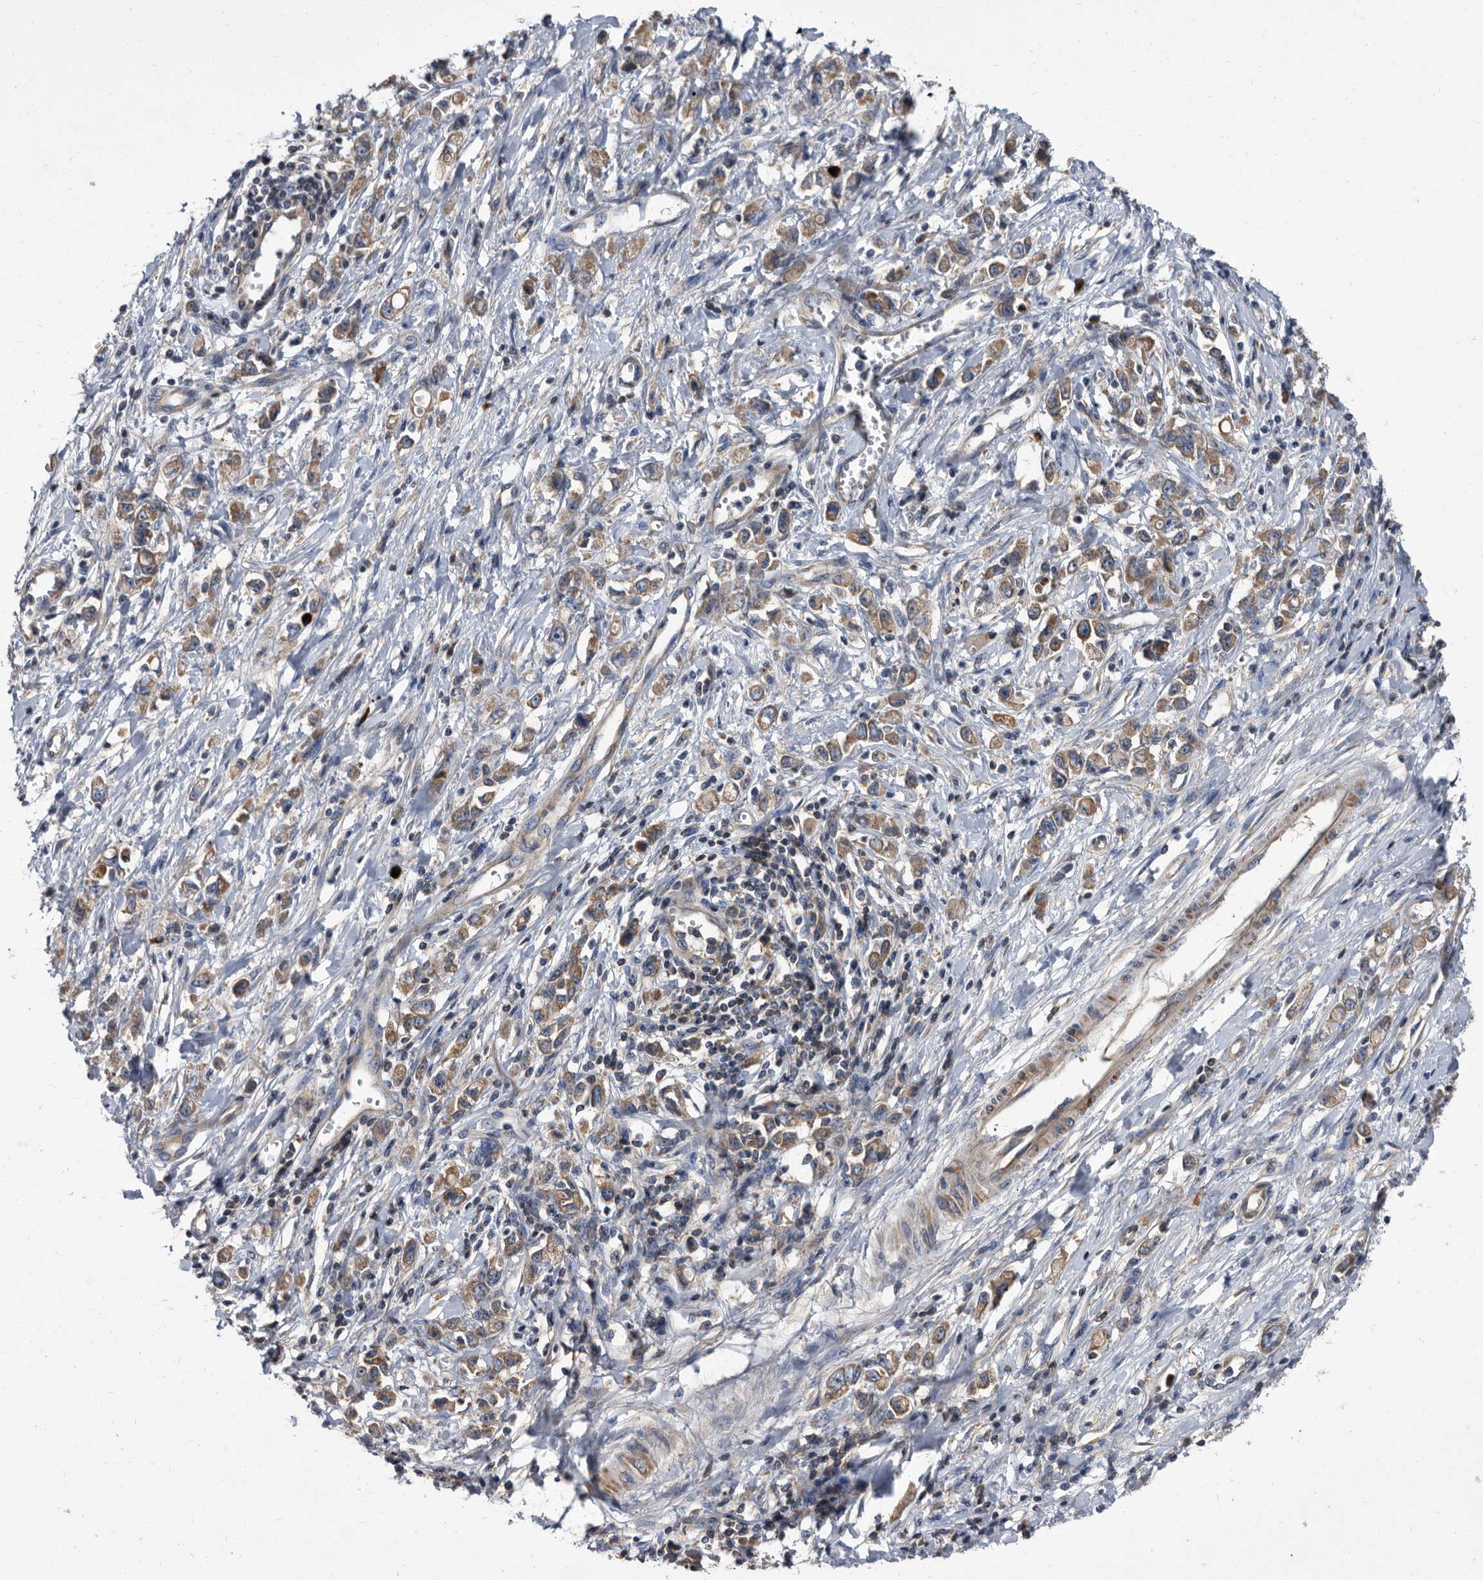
{"staining": {"intensity": "moderate", "quantity": ">75%", "location": "cytoplasmic/membranous"}, "tissue": "stomach cancer", "cell_type": "Tumor cells", "image_type": "cancer", "snomed": [{"axis": "morphology", "description": "Adenocarcinoma, NOS"}, {"axis": "topography", "description": "Stomach"}], "caption": "Tumor cells reveal moderate cytoplasmic/membranous staining in approximately >75% of cells in stomach cancer. The protein is stained brown, and the nuclei are stained in blue (DAB IHC with brightfield microscopy, high magnification).", "gene": "DTNBP1", "patient": {"sex": "female", "age": 76}}